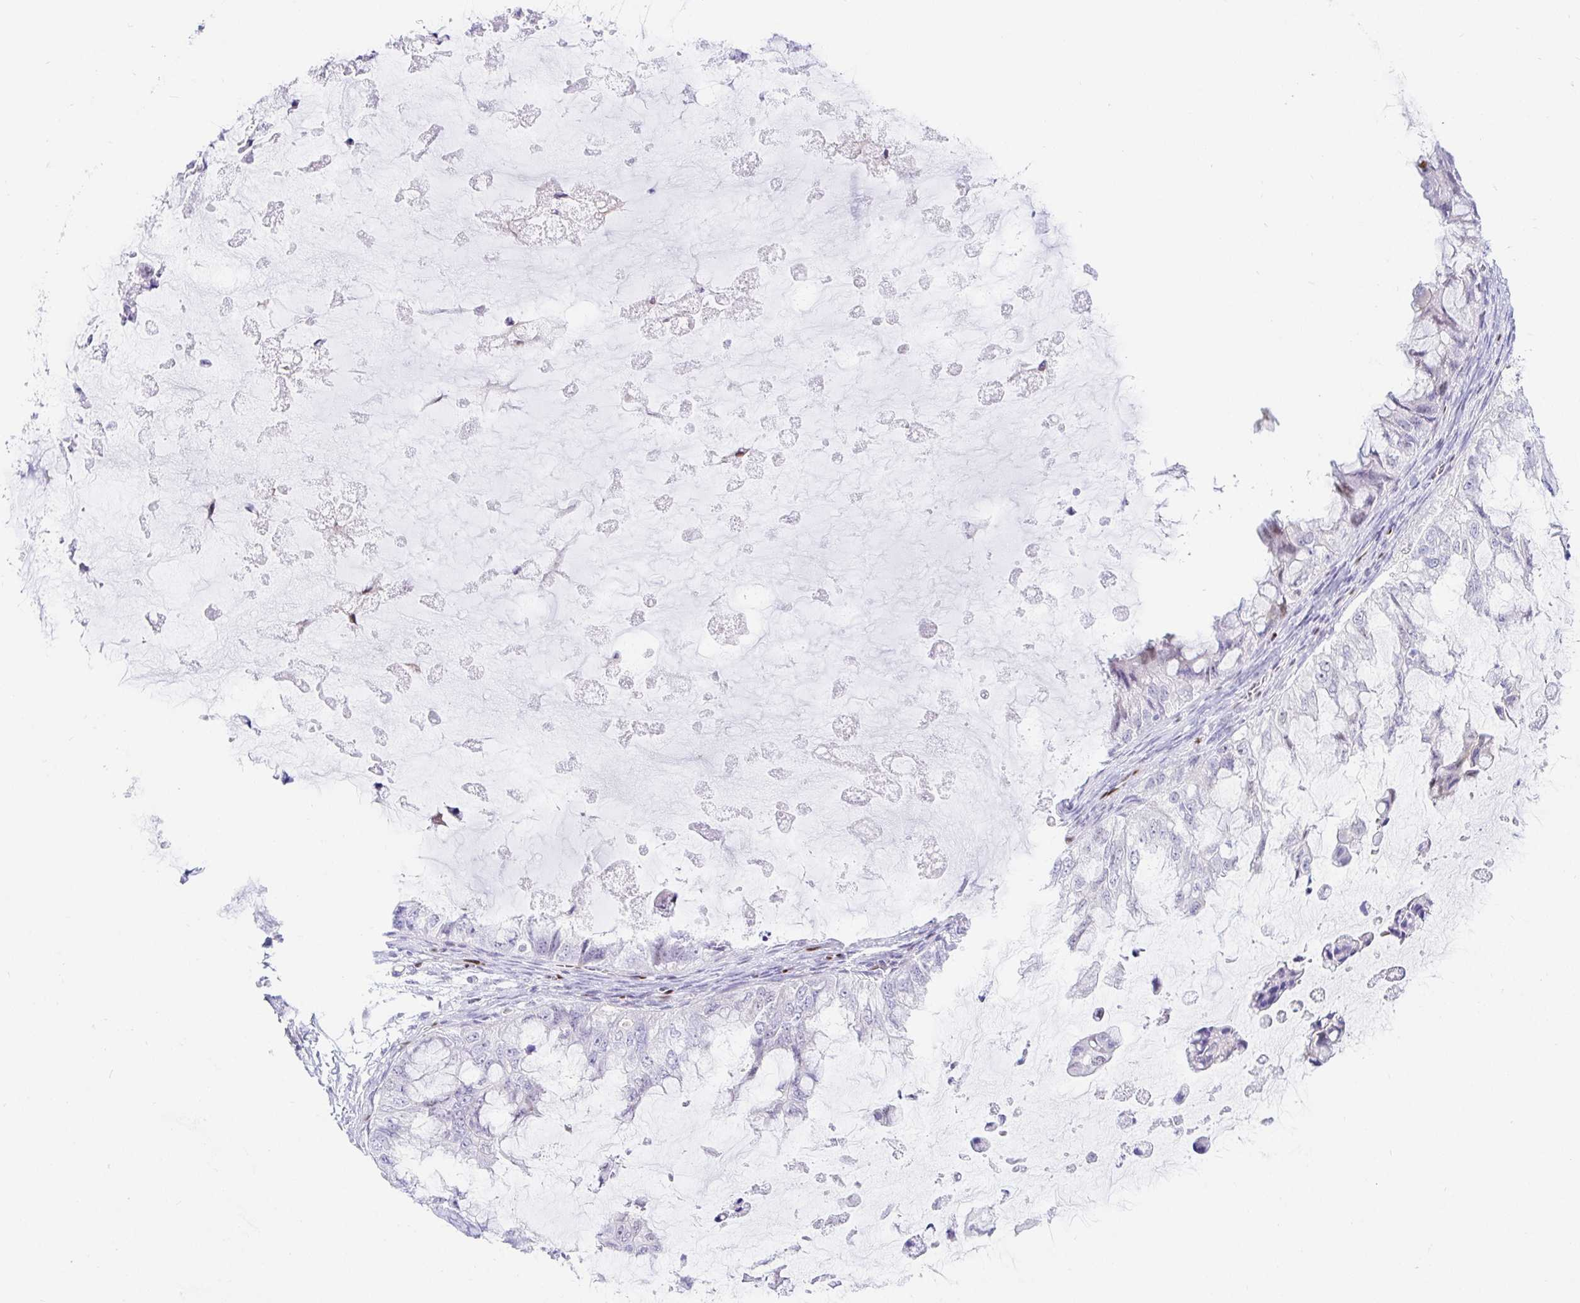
{"staining": {"intensity": "negative", "quantity": "none", "location": "none"}, "tissue": "ovarian cancer", "cell_type": "Tumor cells", "image_type": "cancer", "snomed": [{"axis": "morphology", "description": "Cystadenocarcinoma, mucinous, NOS"}, {"axis": "topography", "description": "Ovary"}], "caption": "Human ovarian mucinous cystadenocarcinoma stained for a protein using immunohistochemistry displays no positivity in tumor cells.", "gene": "HINFP", "patient": {"sex": "female", "age": 72}}